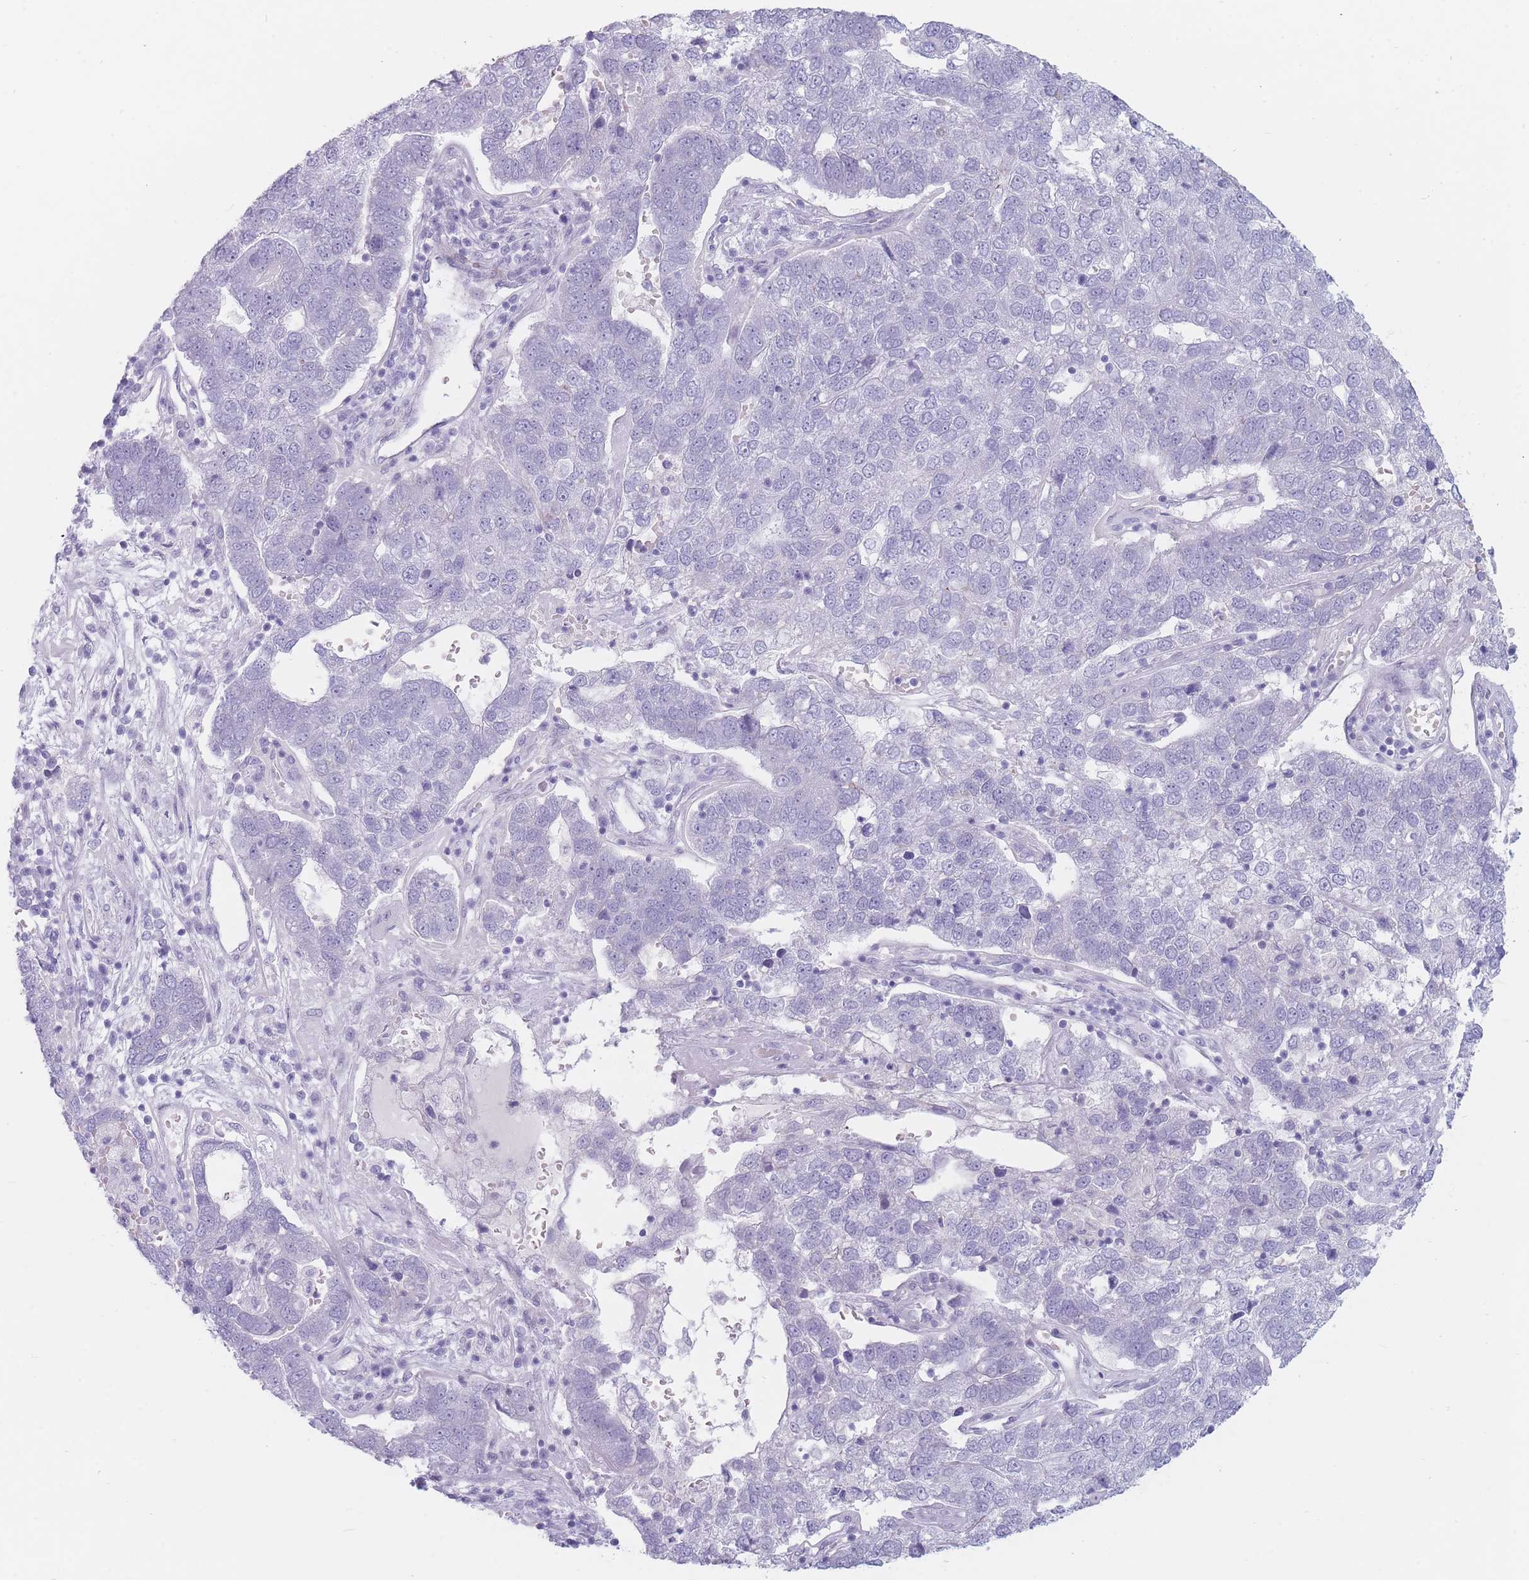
{"staining": {"intensity": "negative", "quantity": "none", "location": "none"}, "tissue": "pancreatic cancer", "cell_type": "Tumor cells", "image_type": "cancer", "snomed": [{"axis": "morphology", "description": "Adenocarcinoma, NOS"}, {"axis": "topography", "description": "Pancreas"}], "caption": "This micrograph is of pancreatic cancer (adenocarcinoma) stained with immunohistochemistry to label a protein in brown with the nuclei are counter-stained blue. There is no staining in tumor cells. The staining is performed using DAB brown chromogen with nuclei counter-stained in using hematoxylin.", "gene": "IFNA6", "patient": {"sex": "female", "age": 61}}